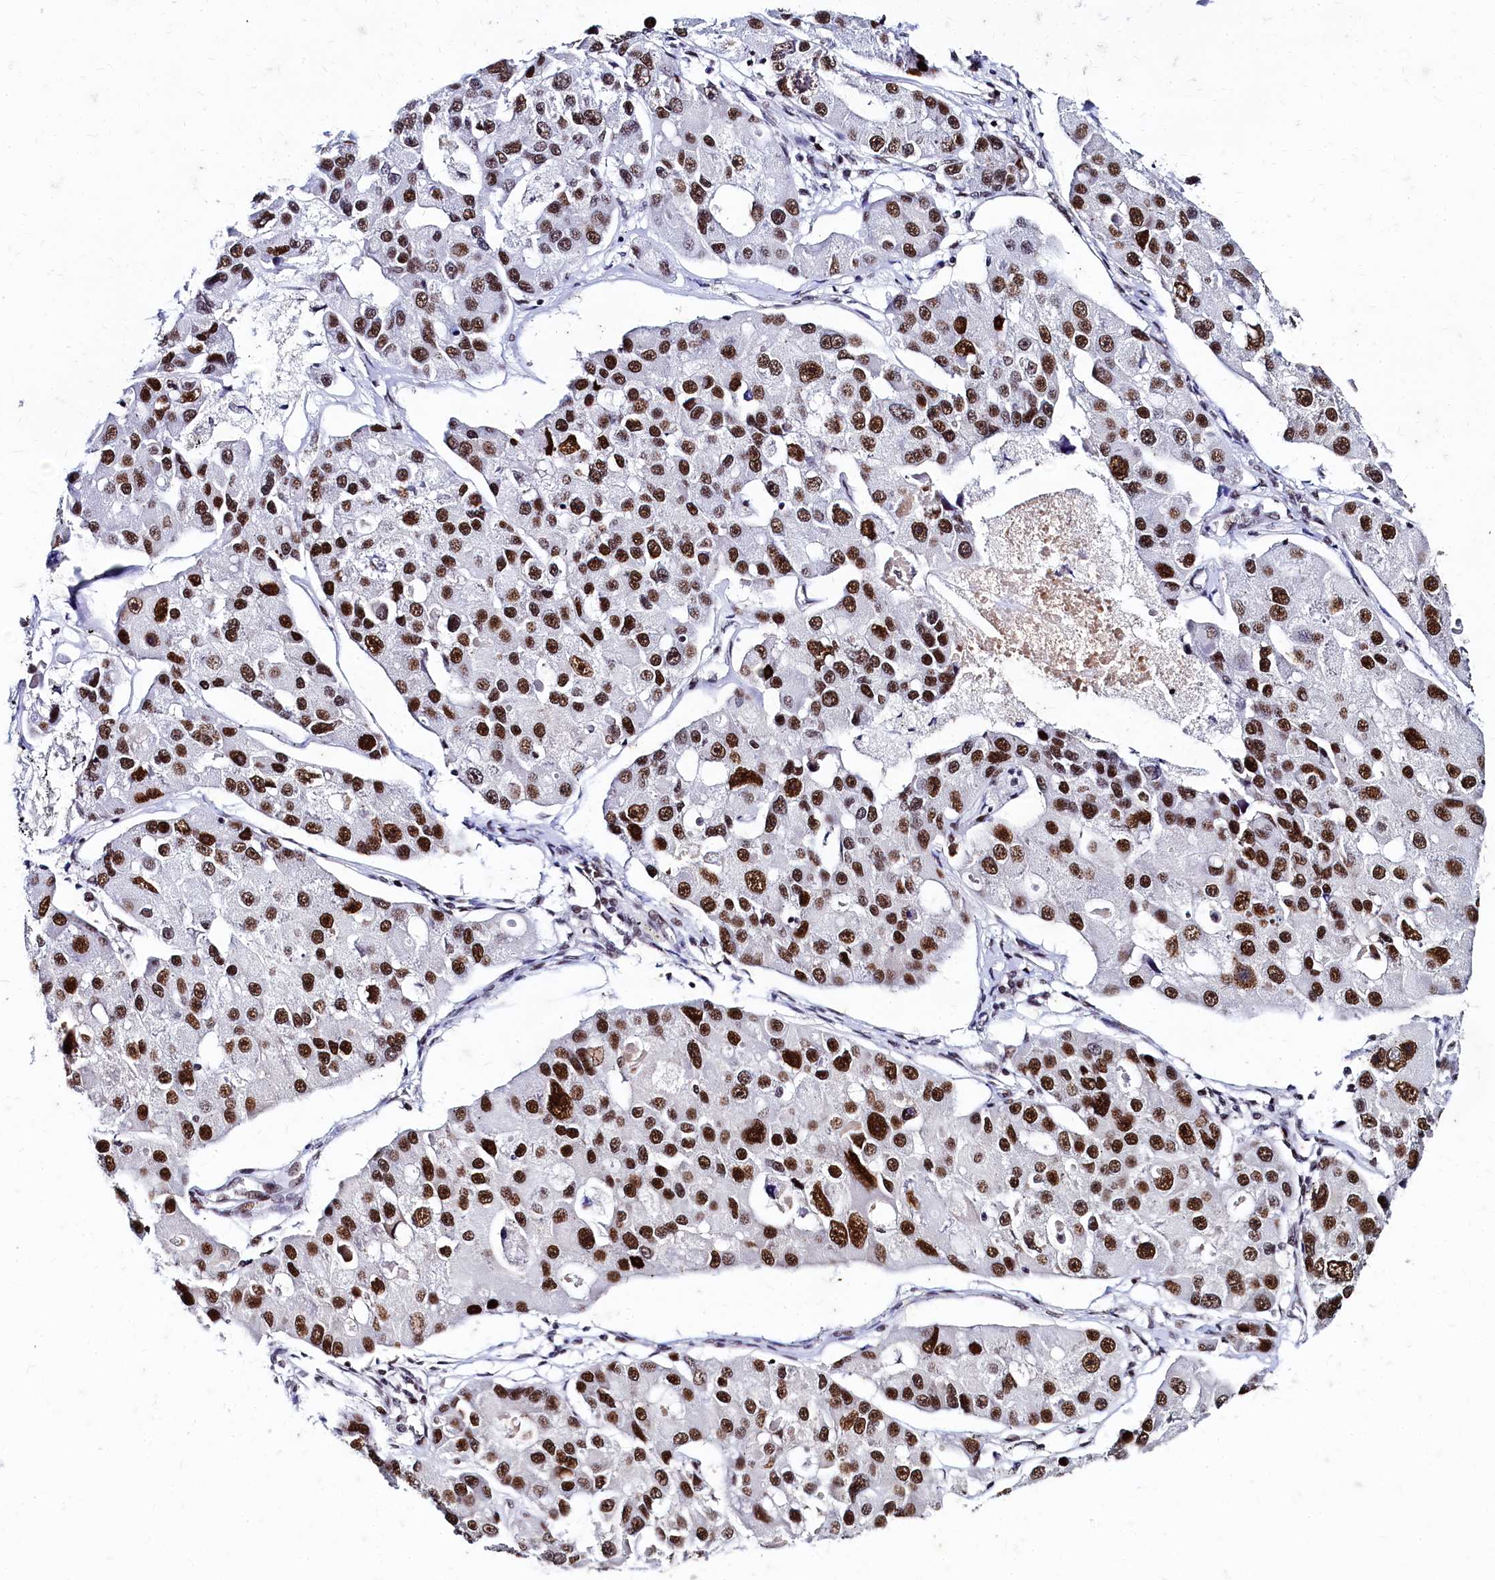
{"staining": {"intensity": "strong", "quantity": ">75%", "location": "nuclear"}, "tissue": "lung cancer", "cell_type": "Tumor cells", "image_type": "cancer", "snomed": [{"axis": "morphology", "description": "Adenocarcinoma, NOS"}, {"axis": "topography", "description": "Lung"}], "caption": "Strong nuclear positivity for a protein is appreciated in approximately >75% of tumor cells of lung cancer (adenocarcinoma) using immunohistochemistry (IHC).", "gene": "CPSF7", "patient": {"sex": "female", "age": 54}}